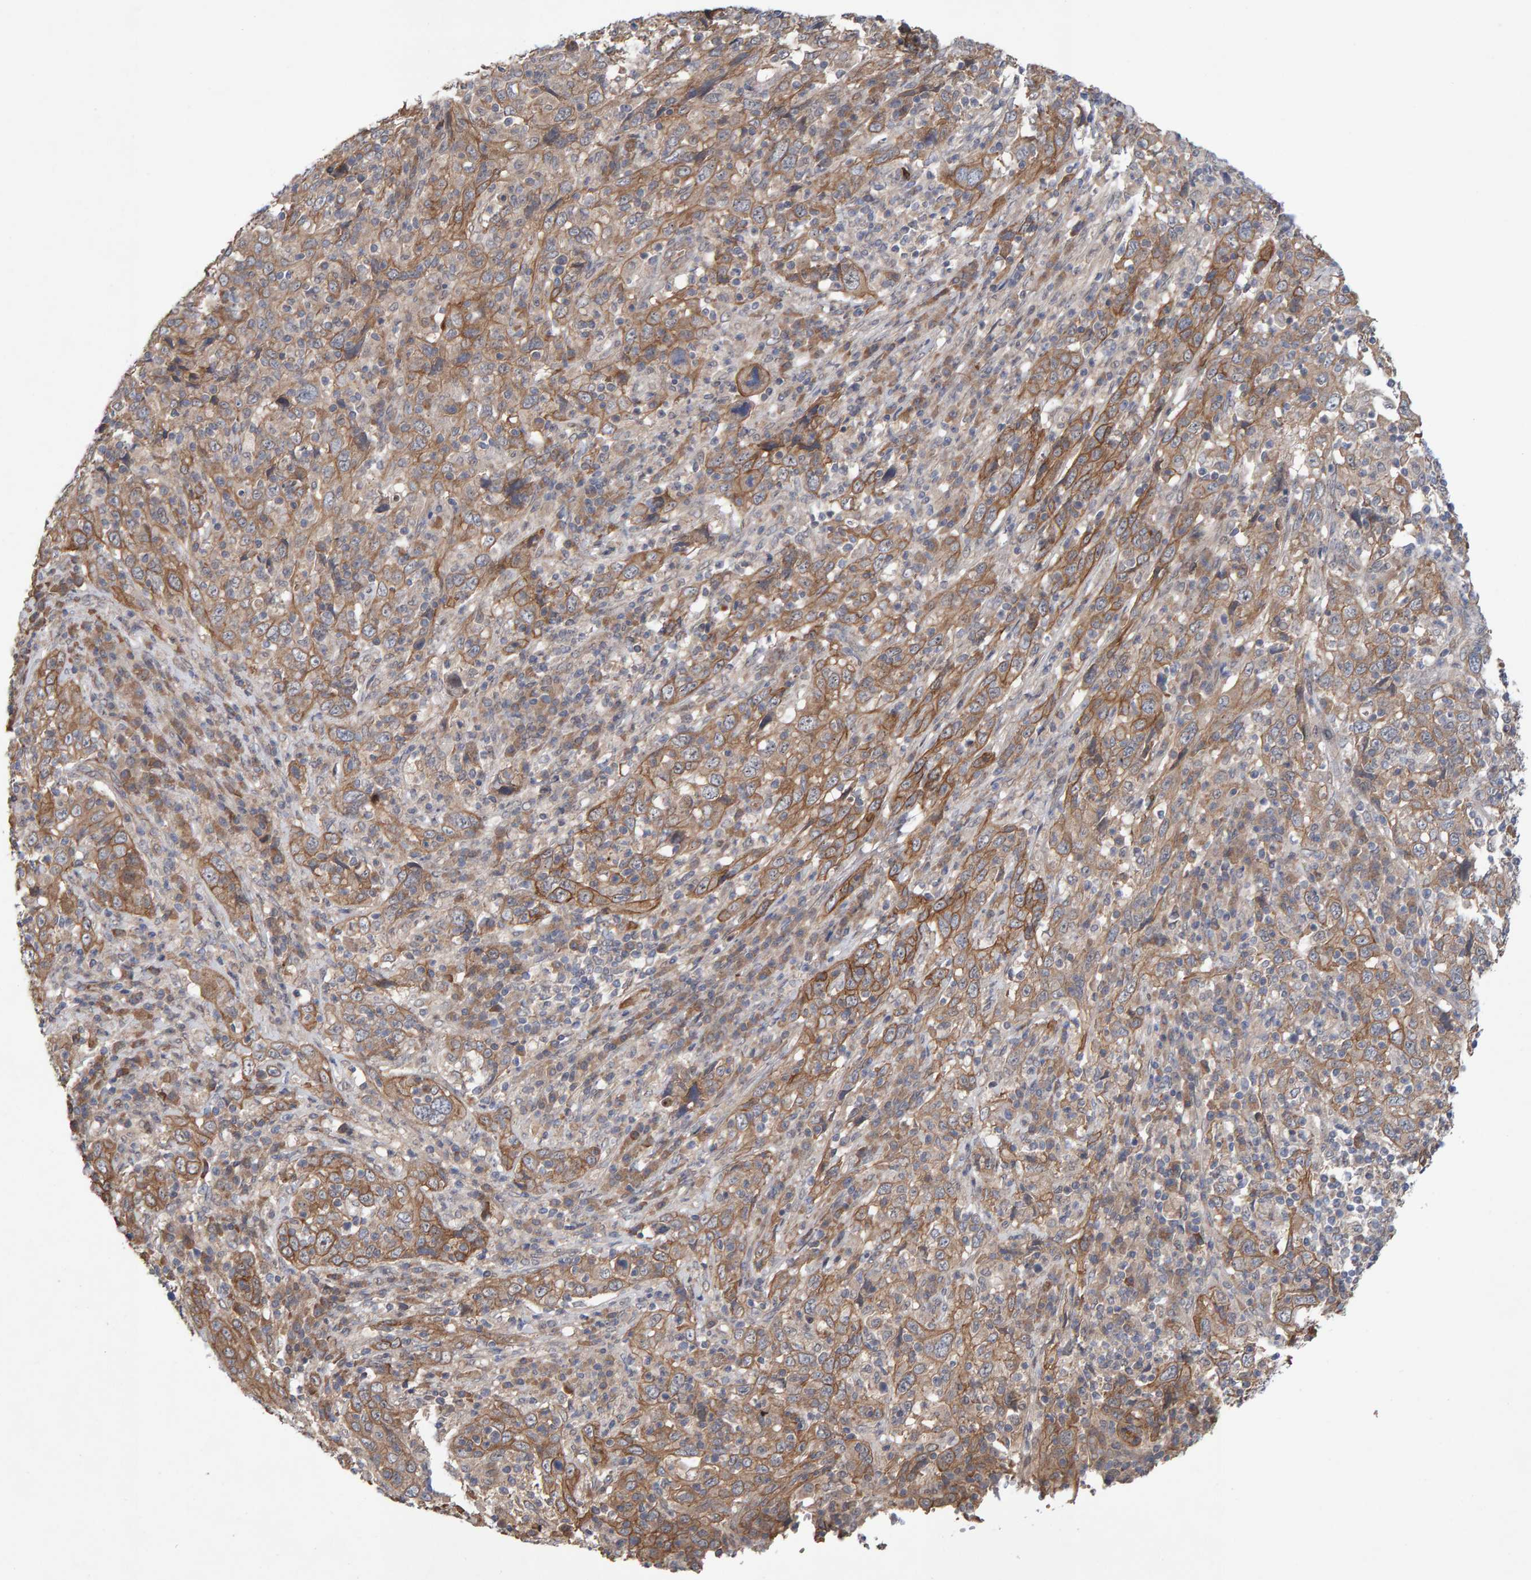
{"staining": {"intensity": "moderate", "quantity": ">75%", "location": "cytoplasmic/membranous"}, "tissue": "cervical cancer", "cell_type": "Tumor cells", "image_type": "cancer", "snomed": [{"axis": "morphology", "description": "Squamous cell carcinoma, NOS"}, {"axis": "topography", "description": "Cervix"}], "caption": "Cervical squamous cell carcinoma stained with a protein marker displays moderate staining in tumor cells.", "gene": "LRSAM1", "patient": {"sex": "female", "age": 46}}